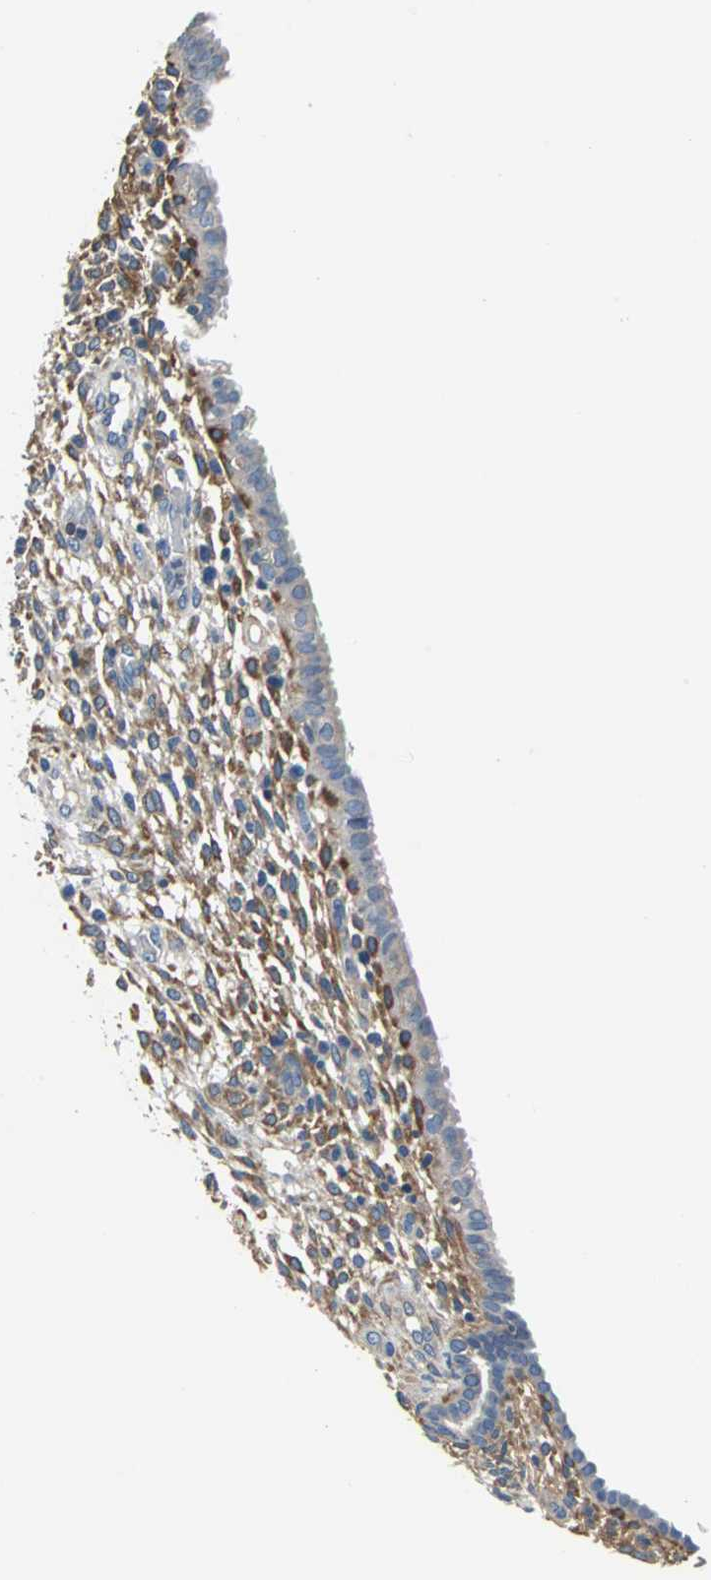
{"staining": {"intensity": "weak", "quantity": "<25%", "location": "cytoplasmic/membranous"}, "tissue": "endometrium", "cell_type": "Cells in endometrial stroma", "image_type": "normal", "snomed": [{"axis": "morphology", "description": "Normal tissue, NOS"}, {"axis": "topography", "description": "Endometrium"}], "caption": "High power microscopy micrograph of an immunohistochemistry photomicrograph of benign endometrium, revealing no significant positivity in cells in endometrial stroma.", "gene": "PRKCA", "patient": {"sex": "female", "age": 72}}